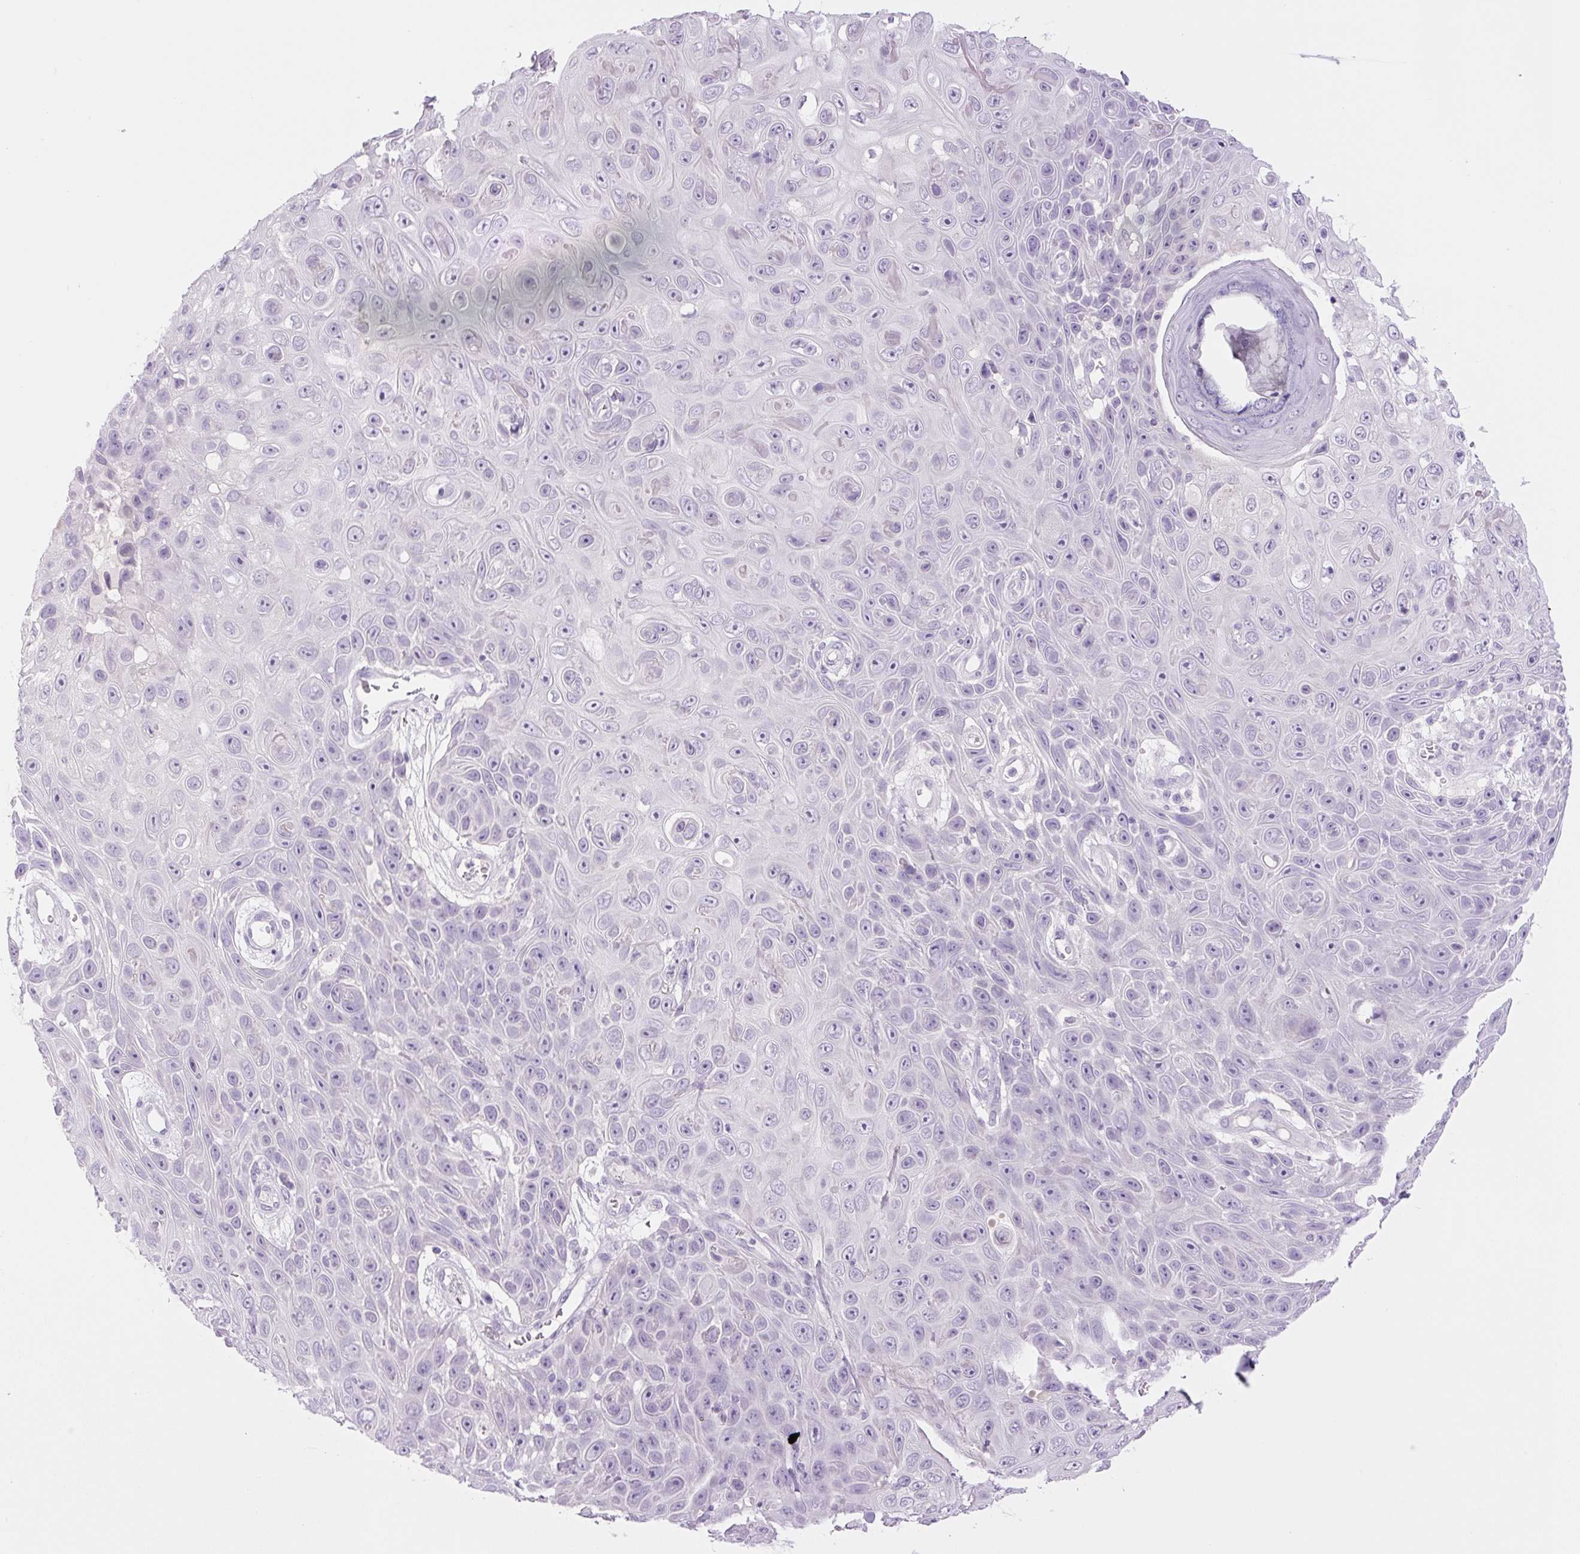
{"staining": {"intensity": "negative", "quantity": "none", "location": "none"}, "tissue": "skin cancer", "cell_type": "Tumor cells", "image_type": "cancer", "snomed": [{"axis": "morphology", "description": "Squamous cell carcinoma, NOS"}, {"axis": "topography", "description": "Skin"}], "caption": "IHC image of squamous cell carcinoma (skin) stained for a protein (brown), which demonstrates no expression in tumor cells.", "gene": "COL9A2", "patient": {"sex": "male", "age": 82}}